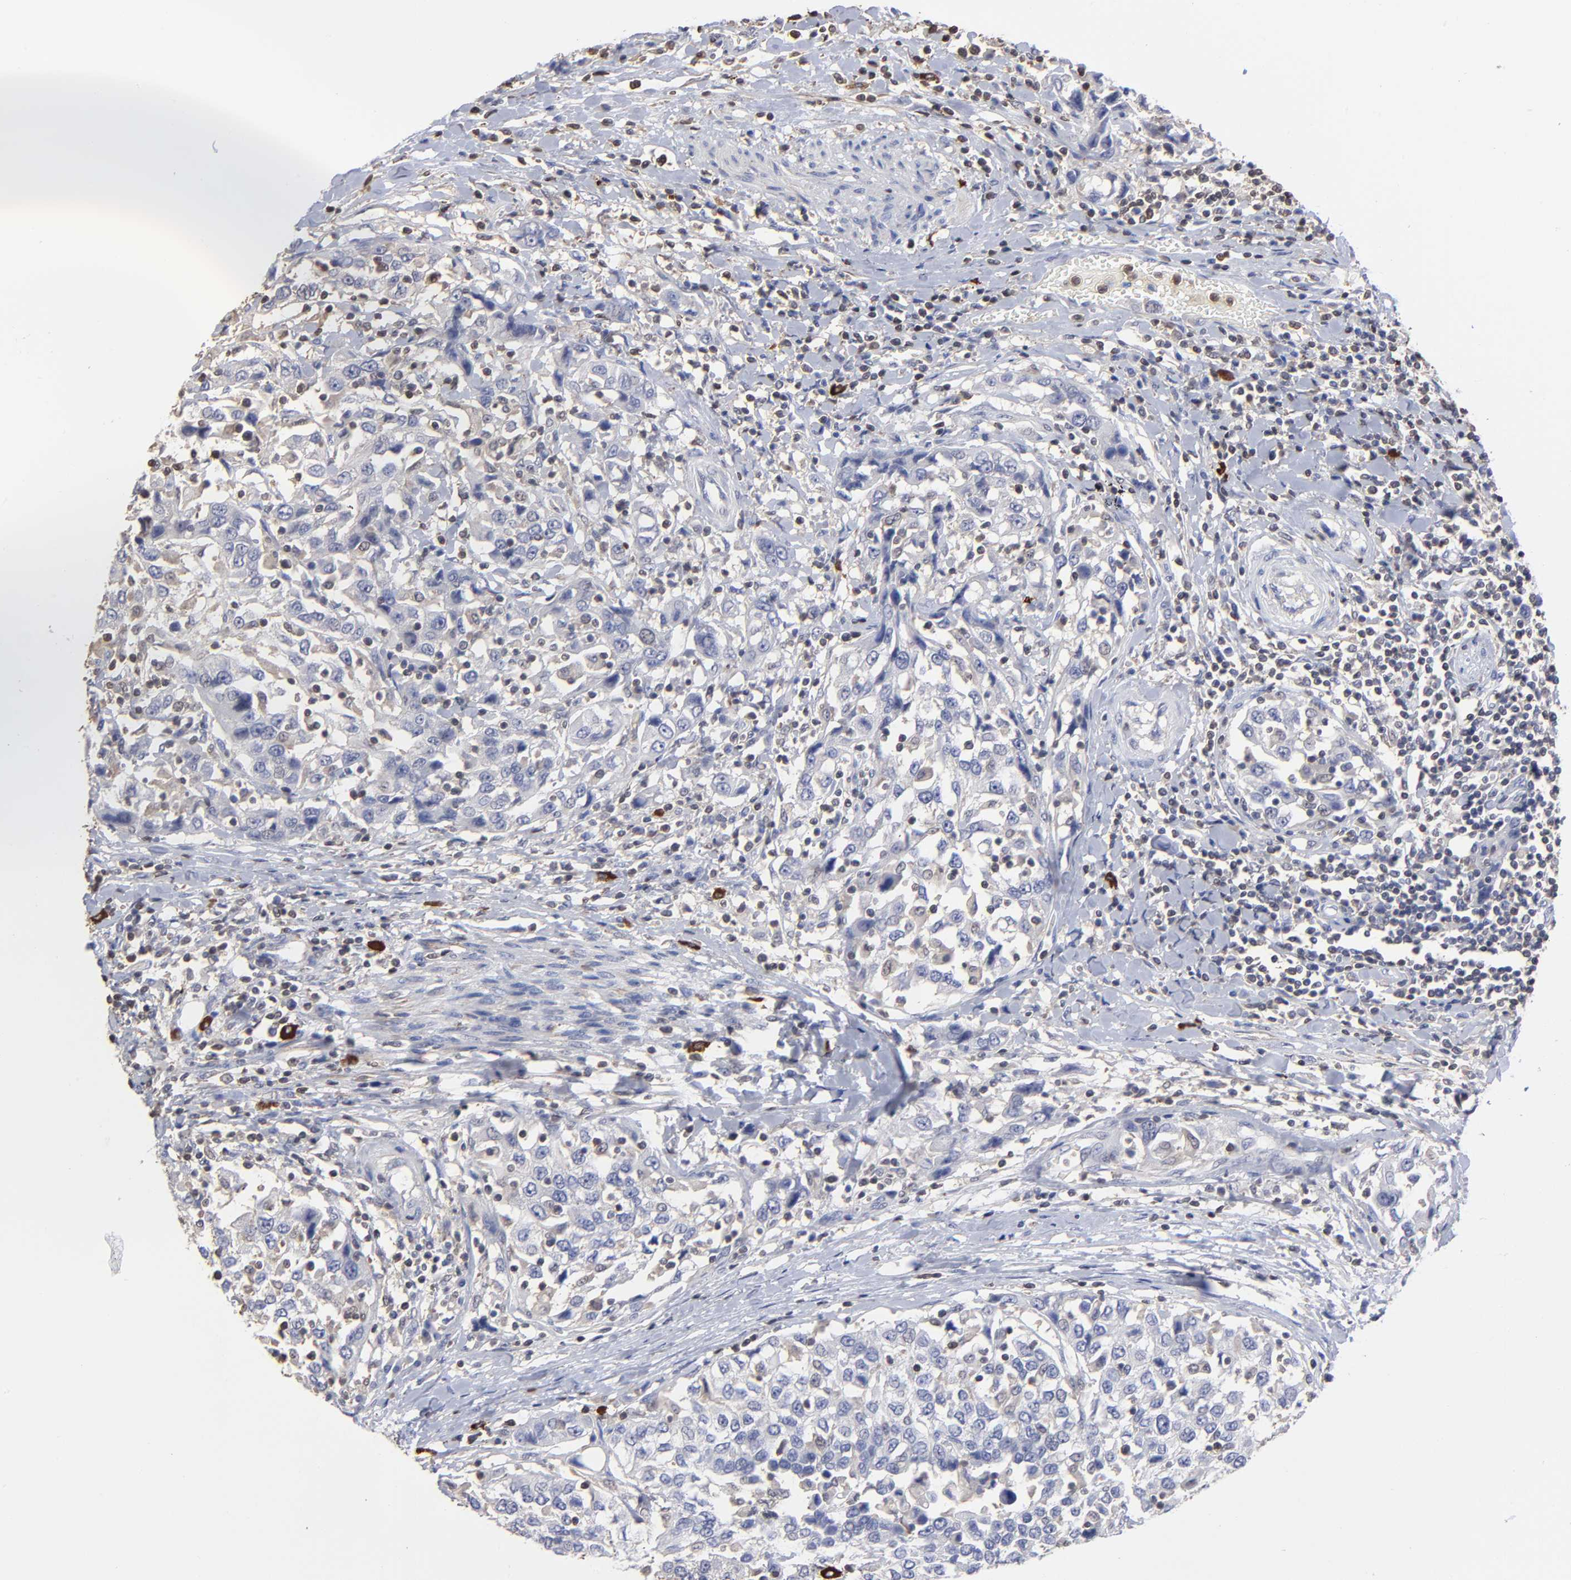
{"staining": {"intensity": "negative", "quantity": "none", "location": "none"}, "tissue": "urothelial cancer", "cell_type": "Tumor cells", "image_type": "cancer", "snomed": [{"axis": "morphology", "description": "Urothelial carcinoma, High grade"}, {"axis": "topography", "description": "Urinary bladder"}], "caption": "Tumor cells show no significant protein staining in urothelial cancer. (DAB (3,3'-diaminobenzidine) immunohistochemistry (IHC) visualized using brightfield microscopy, high magnification).", "gene": "TBXT", "patient": {"sex": "female", "age": 80}}